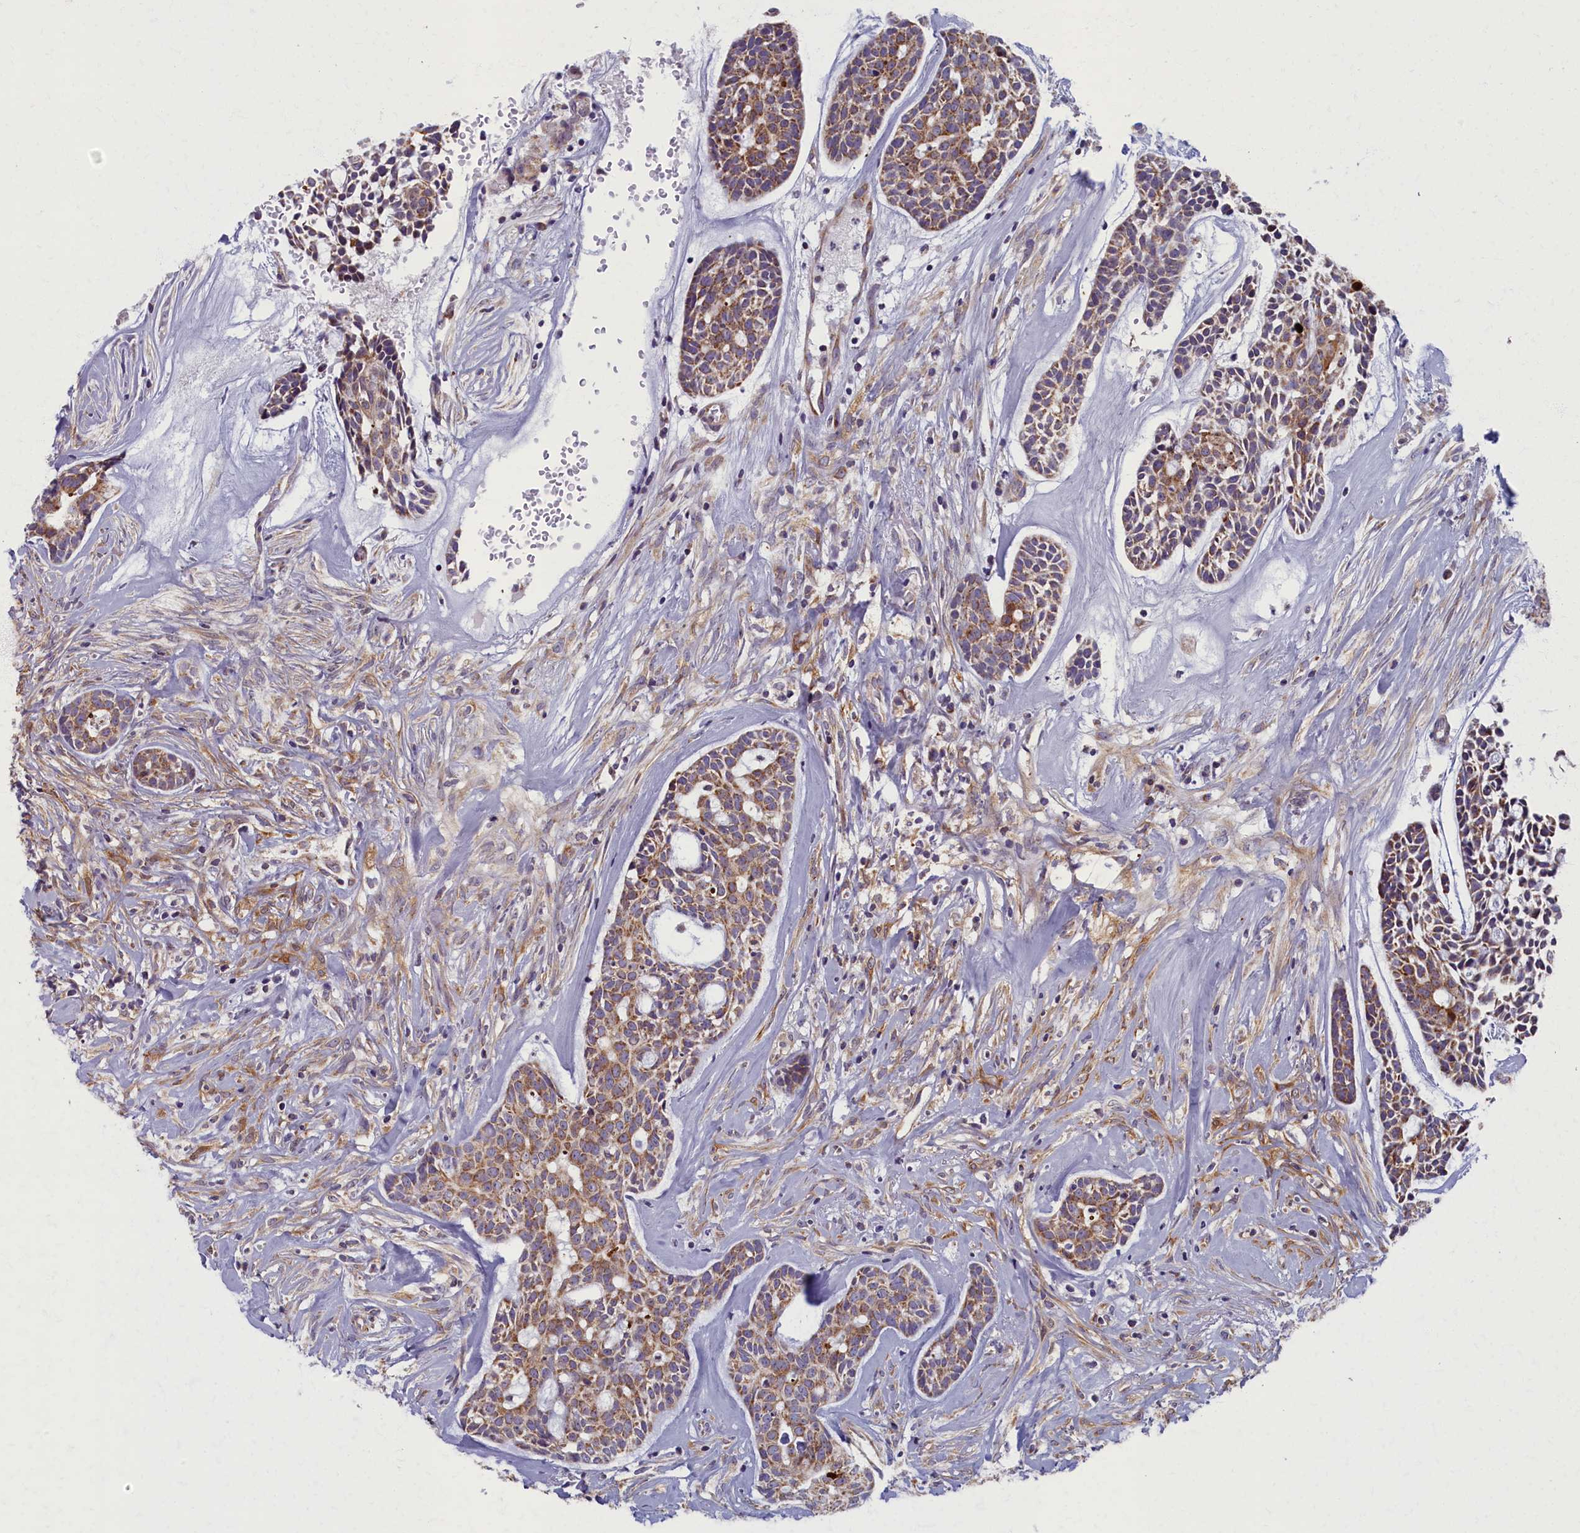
{"staining": {"intensity": "moderate", "quantity": ">75%", "location": "cytoplasmic/membranous"}, "tissue": "head and neck cancer", "cell_type": "Tumor cells", "image_type": "cancer", "snomed": [{"axis": "morphology", "description": "Normal tissue, NOS"}, {"axis": "morphology", "description": "Adenocarcinoma, NOS"}, {"axis": "topography", "description": "Subcutis"}, {"axis": "topography", "description": "Nasopharynx"}, {"axis": "topography", "description": "Head-Neck"}], "caption": "About >75% of tumor cells in adenocarcinoma (head and neck) display moderate cytoplasmic/membranous protein staining as visualized by brown immunohistochemical staining.", "gene": "MRPS25", "patient": {"sex": "female", "age": 73}}